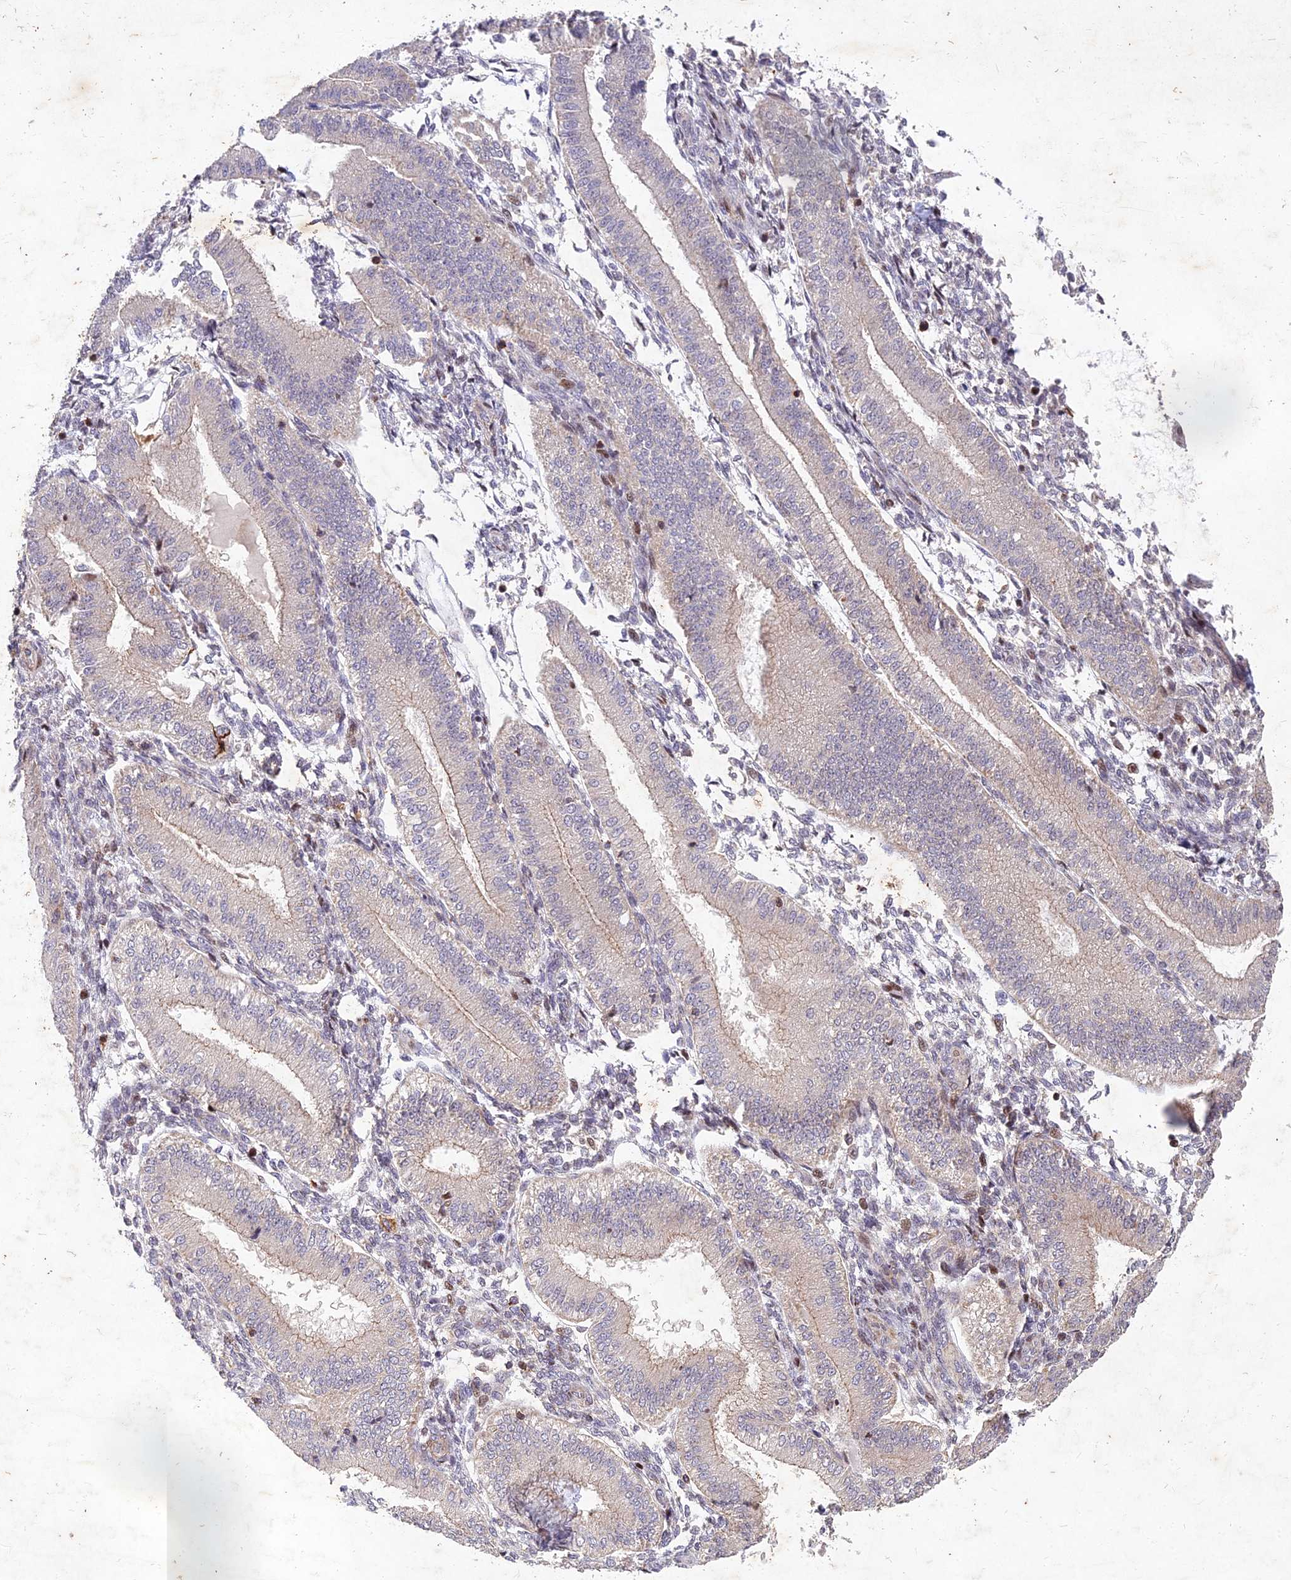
{"staining": {"intensity": "negative", "quantity": "none", "location": "none"}, "tissue": "endometrium", "cell_type": "Cells in endometrial stroma", "image_type": "normal", "snomed": [{"axis": "morphology", "description": "Normal tissue, NOS"}, {"axis": "topography", "description": "Endometrium"}], "caption": "The micrograph displays no significant expression in cells in endometrial stroma of endometrium.", "gene": "RELCH", "patient": {"sex": "female", "age": 39}}